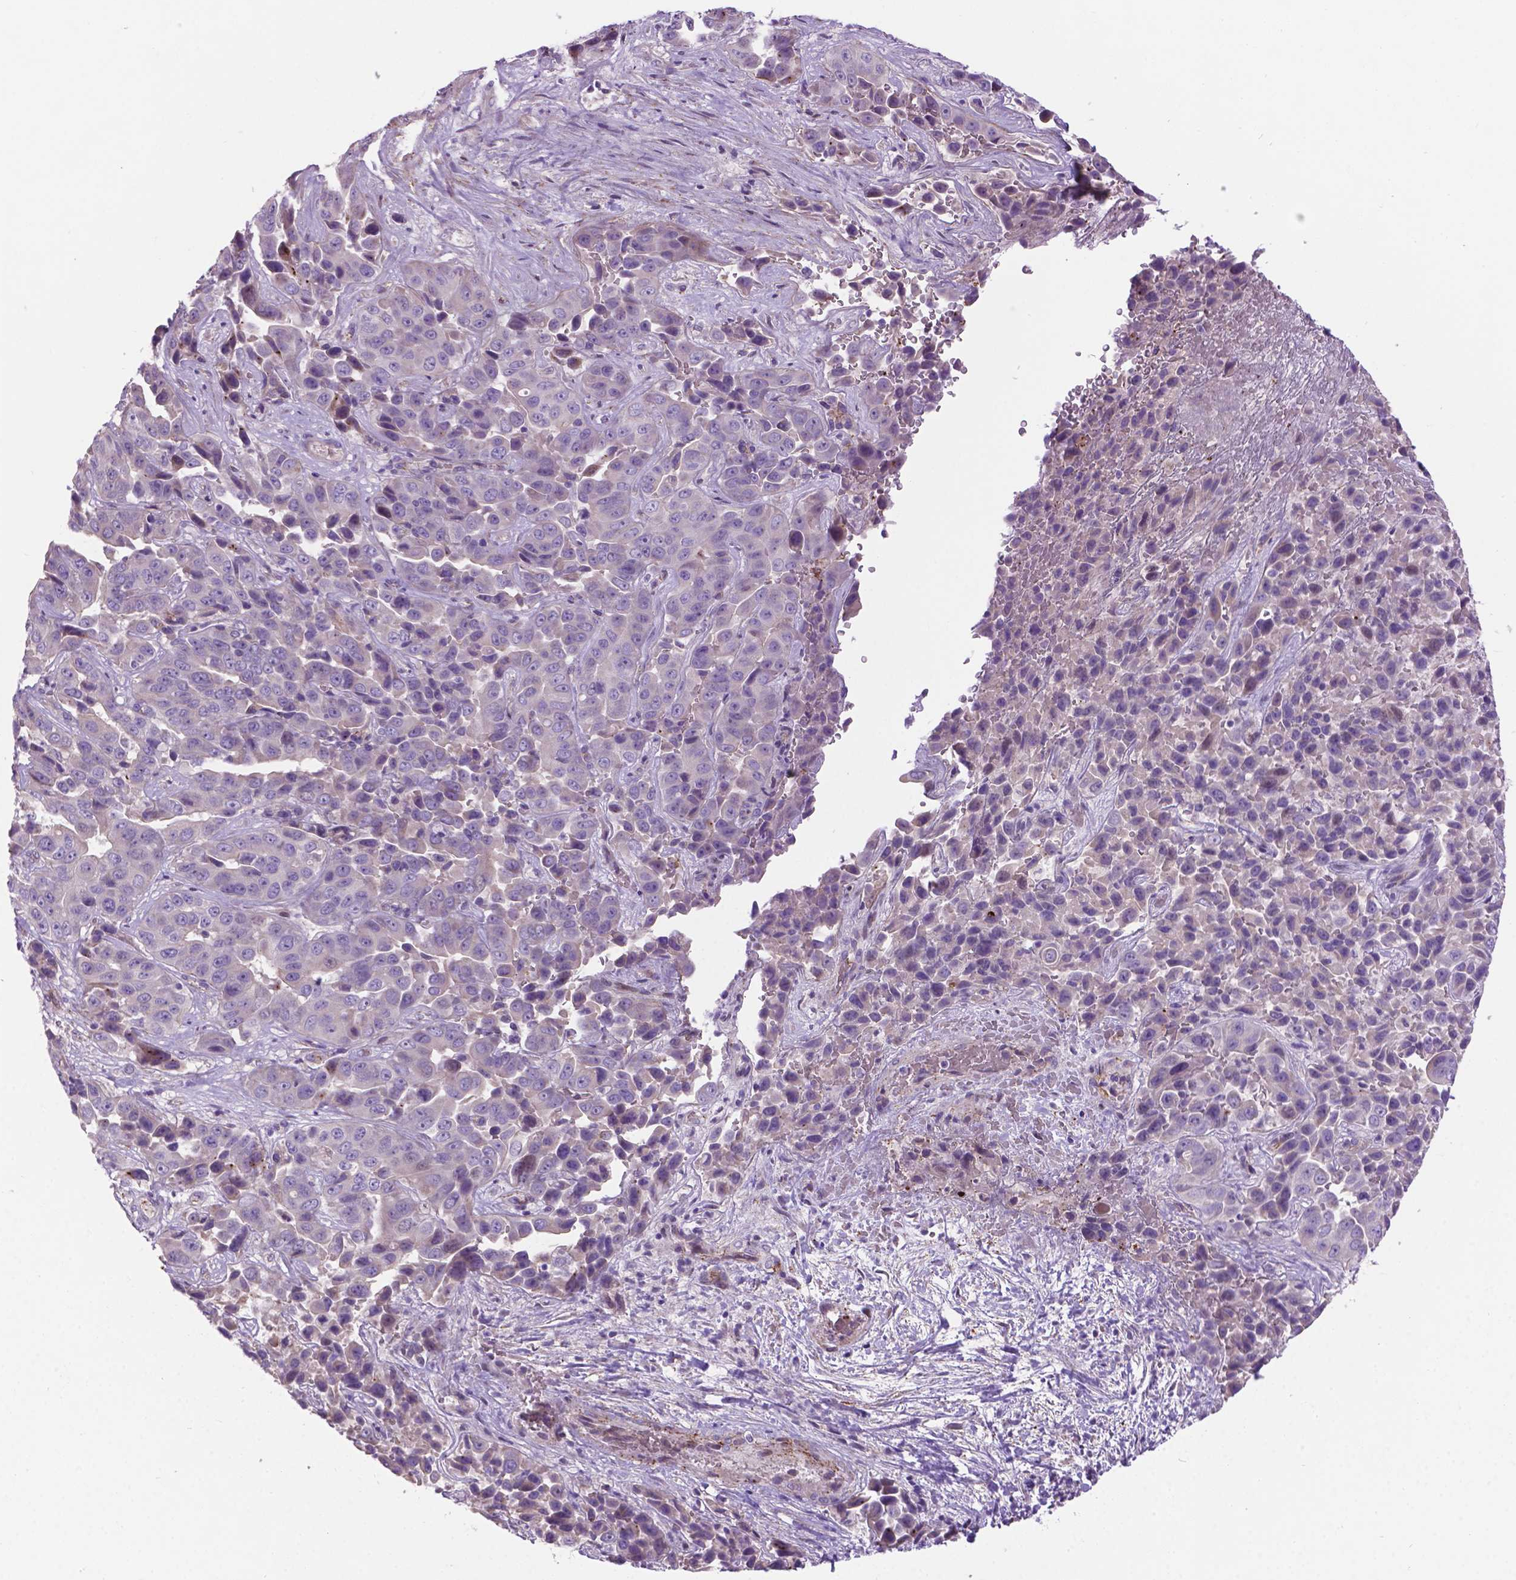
{"staining": {"intensity": "negative", "quantity": "none", "location": "none"}, "tissue": "liver cancer", "cell_type": "Tumor cells", "image_type": "cancer", "snomed": [{"axis": "morphology", "description": "Cholangiocarcinoma"}, {"axis": "topography", "description": "Liver"}], "caption": "DAB immunohistochemical staining of human liver cancer (cholangiocarcinoma) shows no significant expression in tumor cells. The staining is performed using DAB (3,3'-diaminobenzidine) brown chromogen with nuclei counter-stained in using hematoxylin.", "gene": "CCER2", "patient": {"sex": "female", "age": 52}}